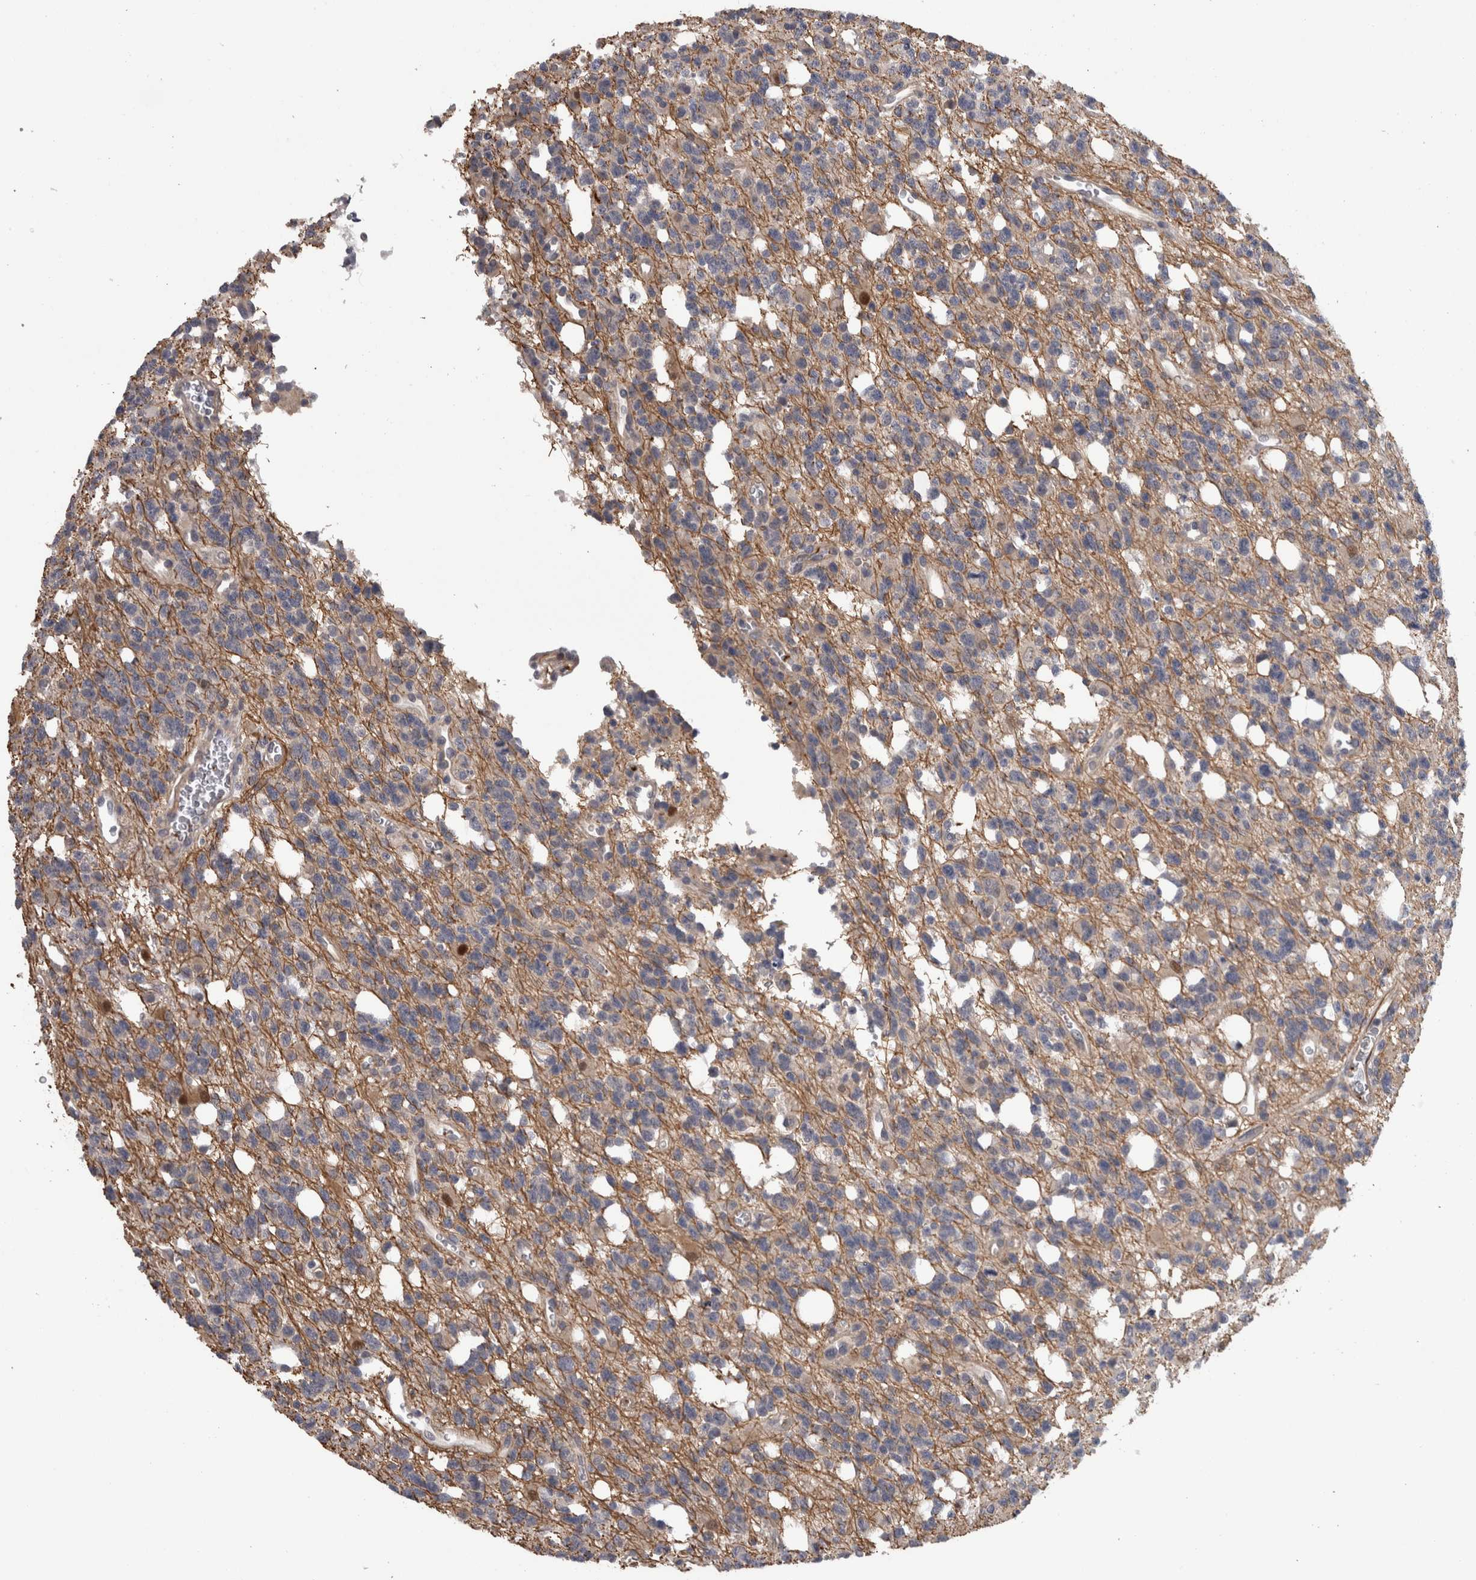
{"staining": {"intensity": "negative", "quantity": "none", "location": "none"}, "tissue": "glioma", "cell_type": "Tumor cells", "image_type": "cancer", "snomed": [{"axis": "morphology", "description": "Glioma, malignant, High grade"}, {"axis": "topography", "description": "Brain"}], "caption": "Protein analysis of glioma shows no significant staining in tumor cells.", "gene": "RMDN1", "patient": {"sex": "female", "age": 62}}